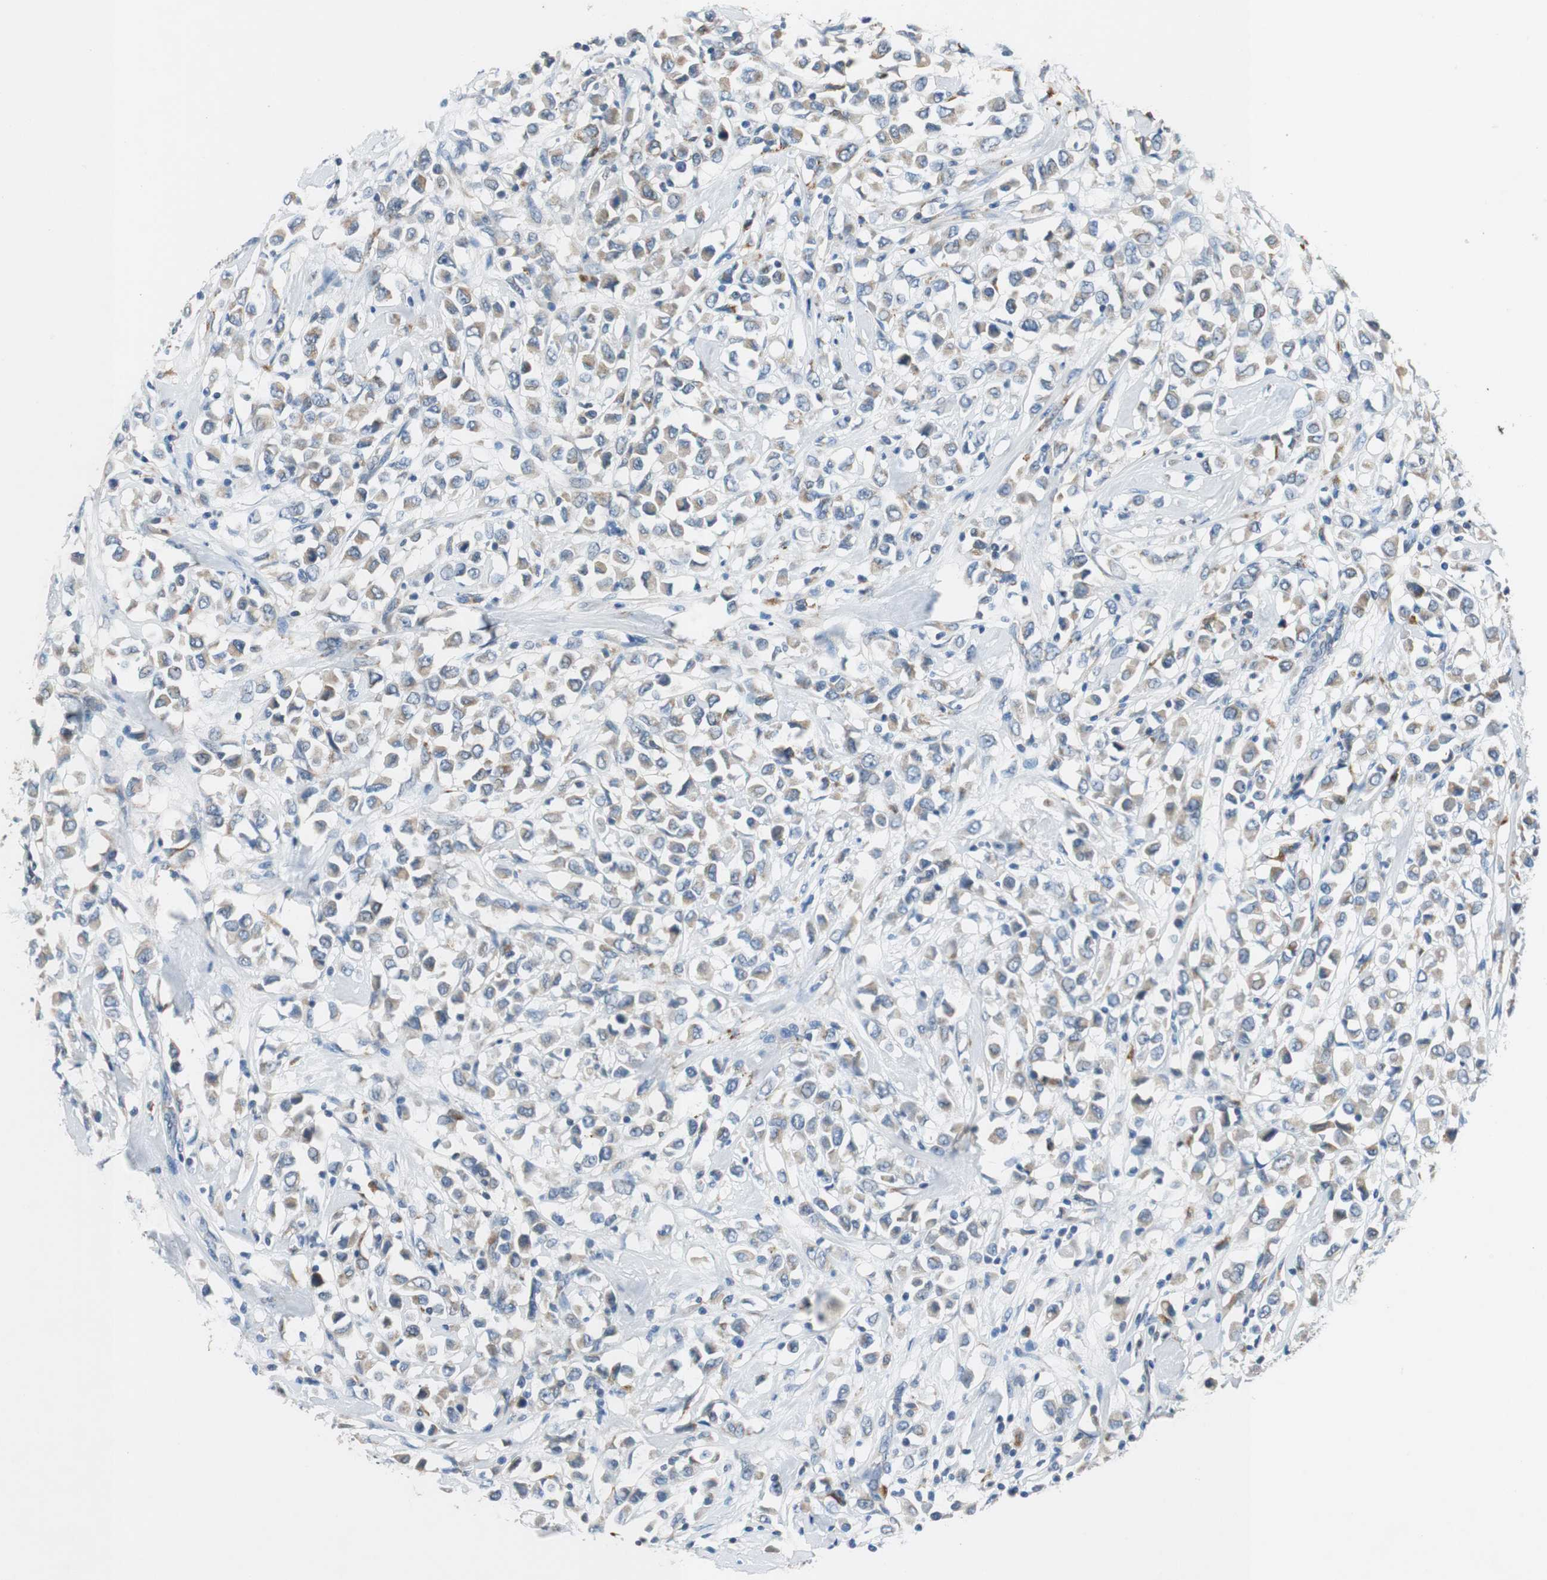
{"staining": {"intensity": "weak", "quantity": "25%-75%", "location": "cytoplasmic/membranous"}, "tissue": "breast cancer", "cell_type": "Tumor cells", "image_type": "cancer", "snomed": [{"axis": "morphology", "description": "Duct carcinoma"}, {"axis": "topography", "description": "Breast"}], "caption": "High-power microscopy captured an immunohistochemistry micrograph of breast cancer, revealing weak cytoplasmic/membranous staining in about 25%-75% of tumor cells. The protein of interest is stained brown, and the nuclei are stained in blue (DAB IHC with brightfield microscopy, high magnification).", "gene": "NLGN1", "patient": {"sex": "female", "age": 61}}